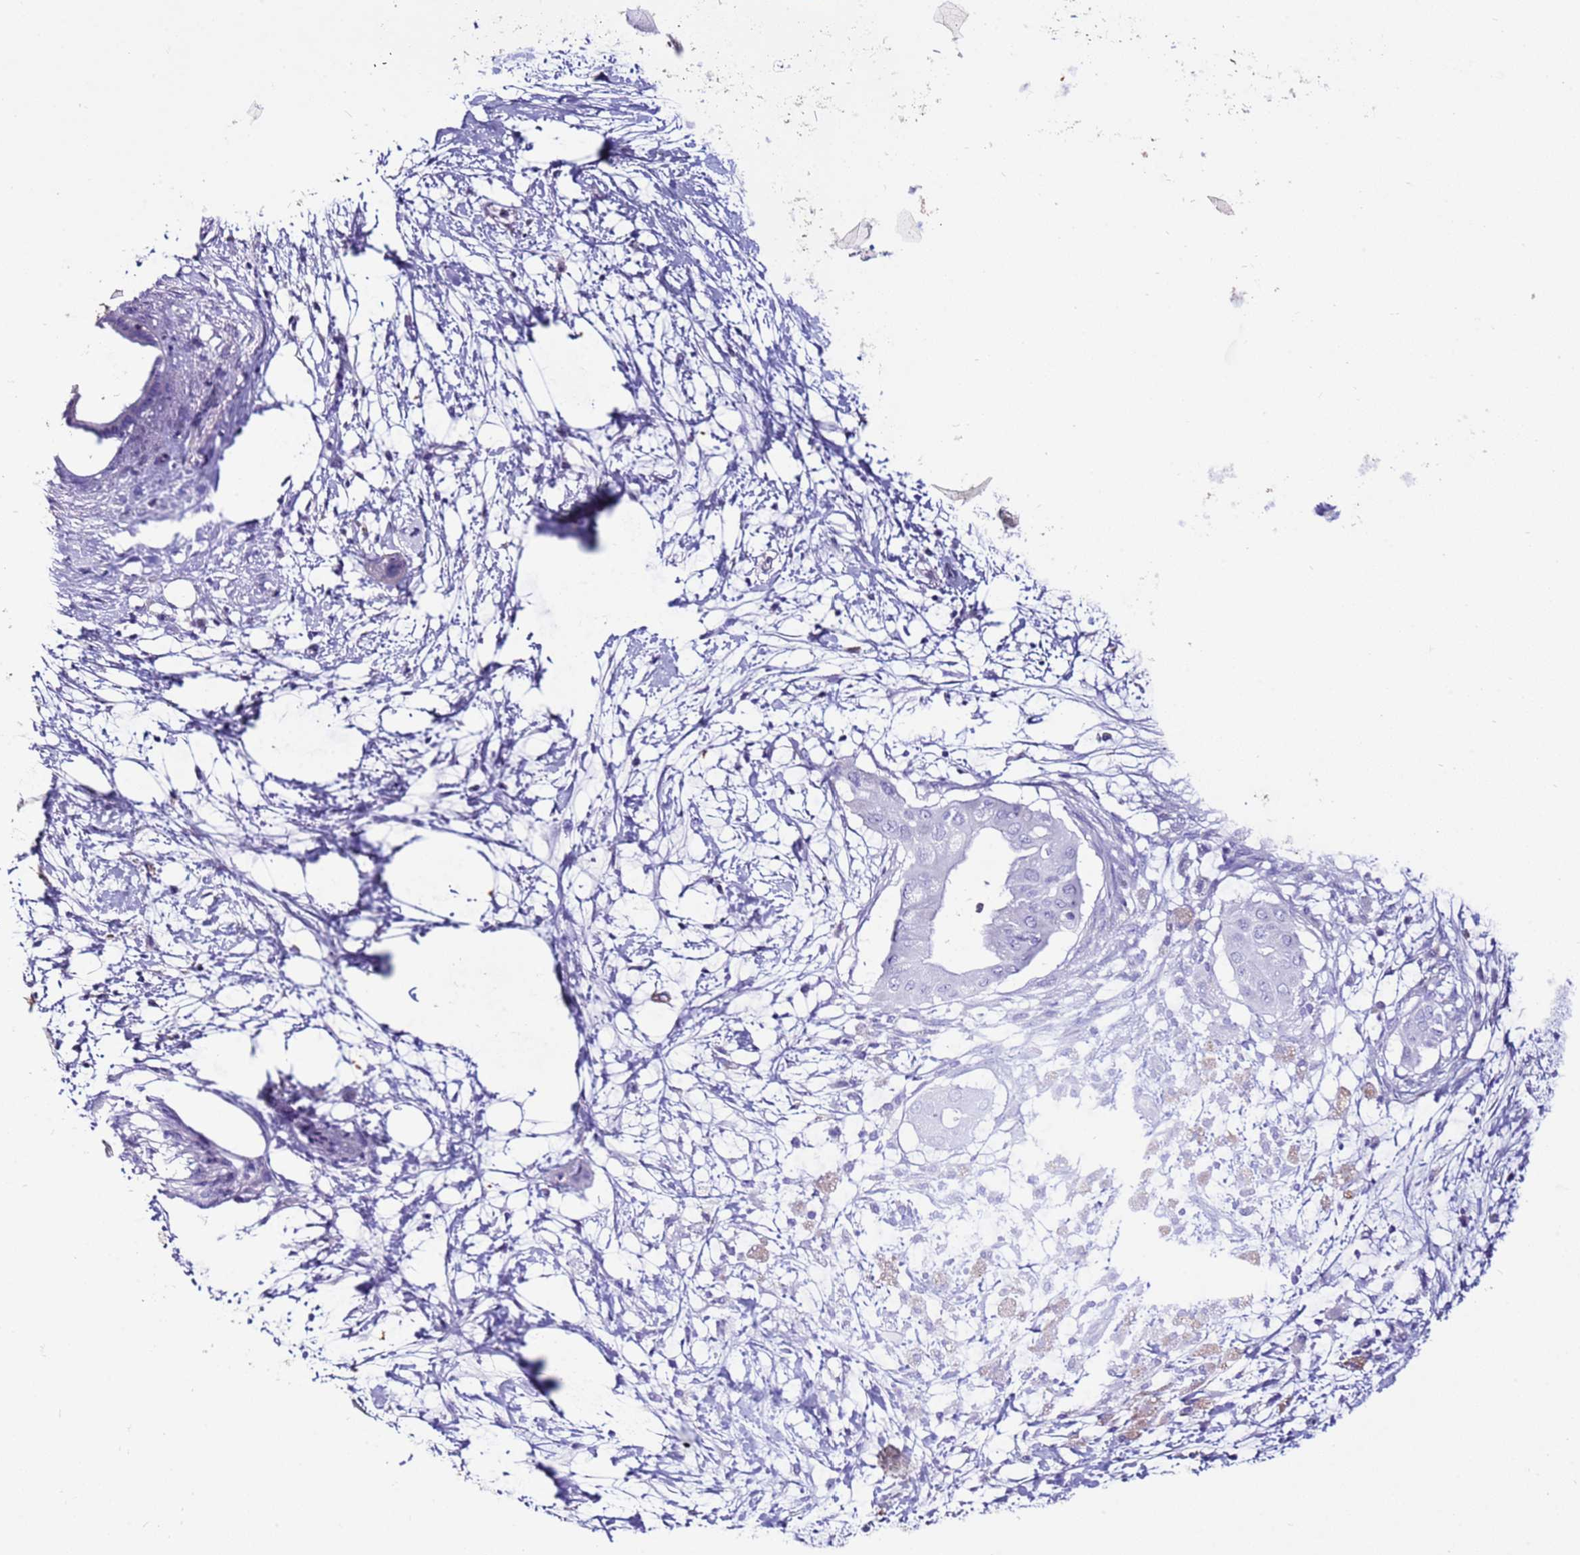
{"staining": {"intensity": "negative", "quantity": "none", "location": "none"}, "tissue": "pancreatic cancer", "cell_type": "Tumor cells", "image_type": "cancer", "snomed": [{"axis": "morphology", "description": "Adenocarcinoma, NOS"}, {"axis": "topography", "description": "Pancreas"}], "caption": "Immunohistochemistry micrograph of human adenocarcinoma (pancreatic) stained for a protein (brown), which demonstrates no expression in tumor cells.", "gene": "CPB1", "patient": {"sex": "male", "age": 68}}